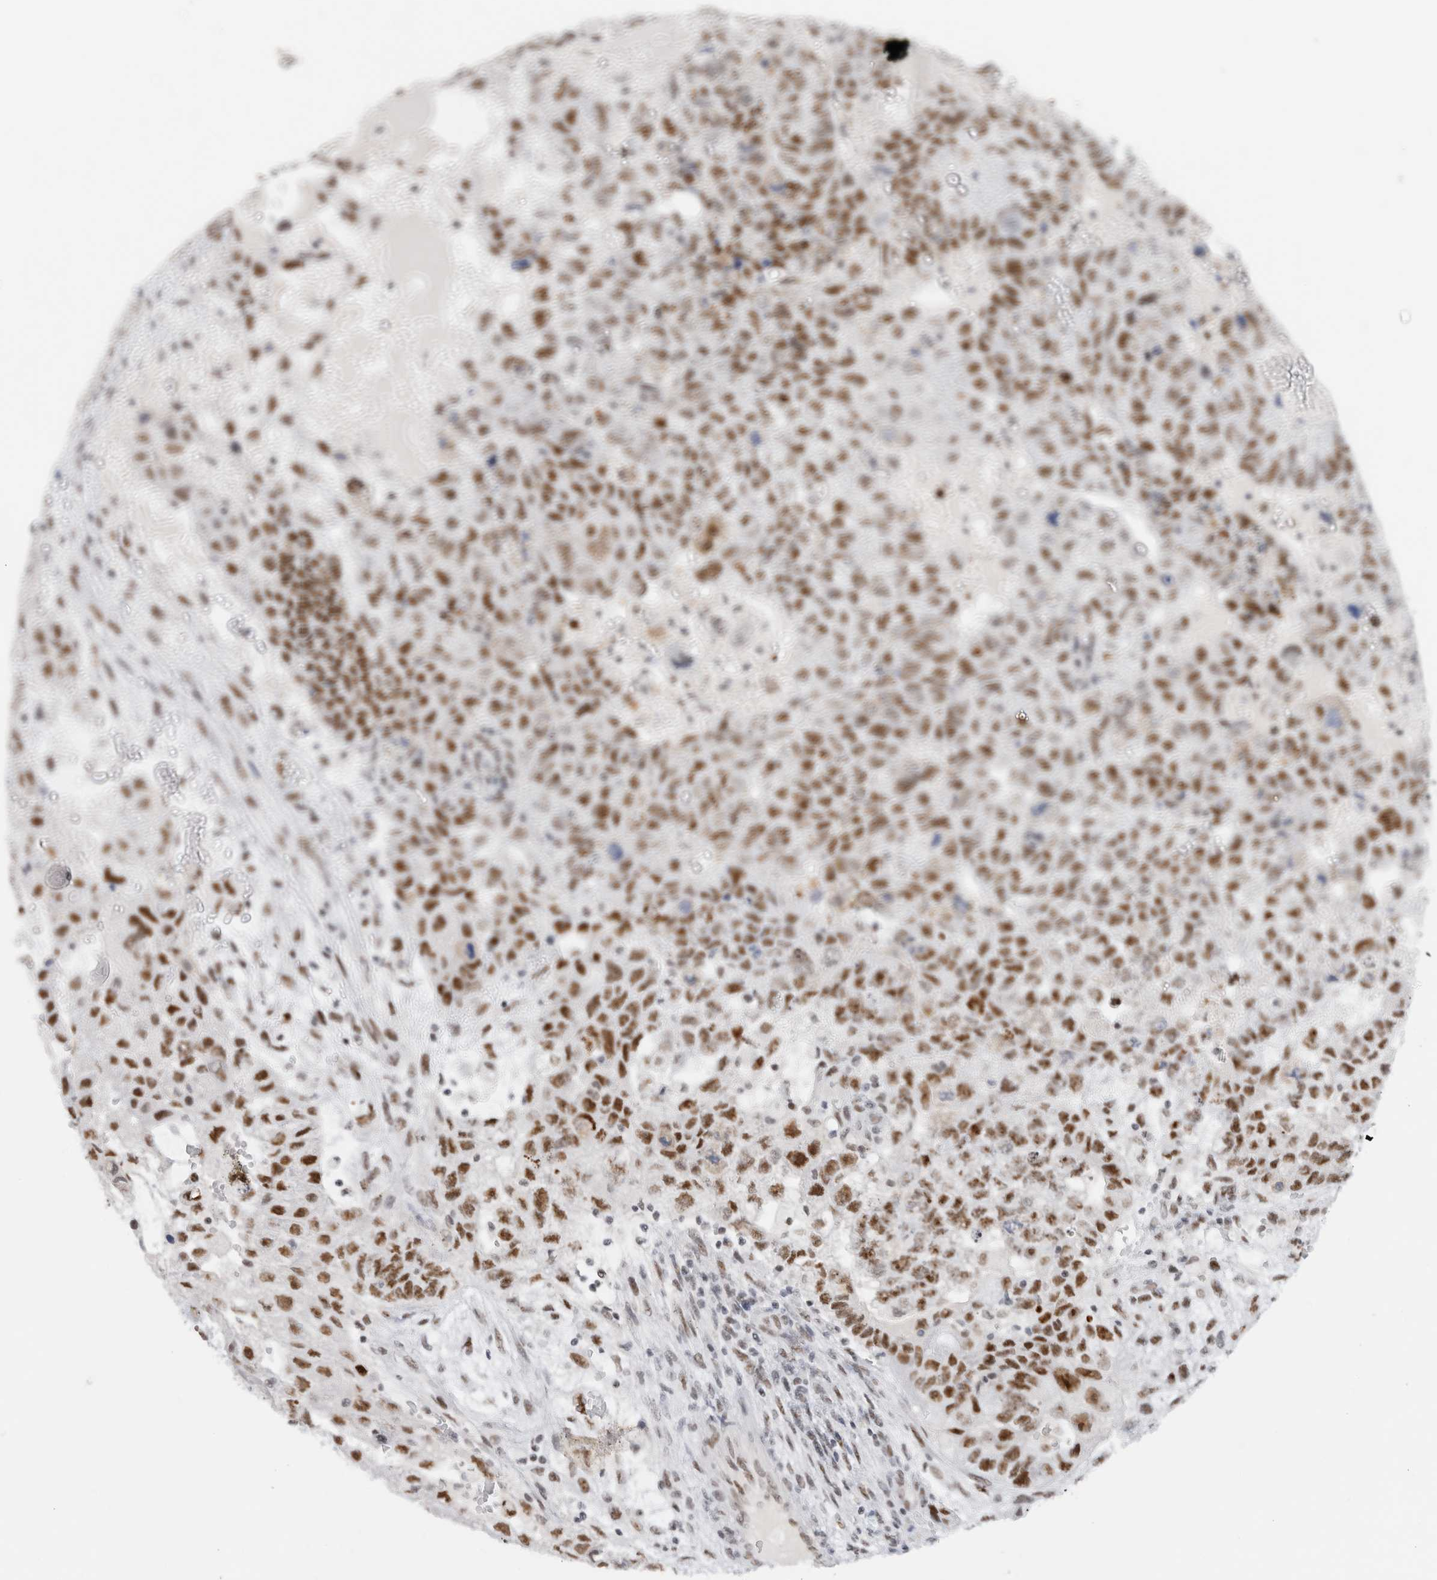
{"staining": {"intensity": "strong", "quantity": ">75%", "location": "nuclear"}, "tissue": "testis cancer", "cell_type": "Tumor cells", "image_type": "cancer", "snomed": [{"axis": "morphology", "description": "Carcinoma, Embryonal, NOS"}, {"axis": "topography", "description": "Testis"}], "caption": "The immunohistochemical stain highlights strong nuclear positivity in tumor cells of testis embryonal carcinoma tissue.", "gene": "COPS7A", "patient": {"sex": "male", "age": 36}}